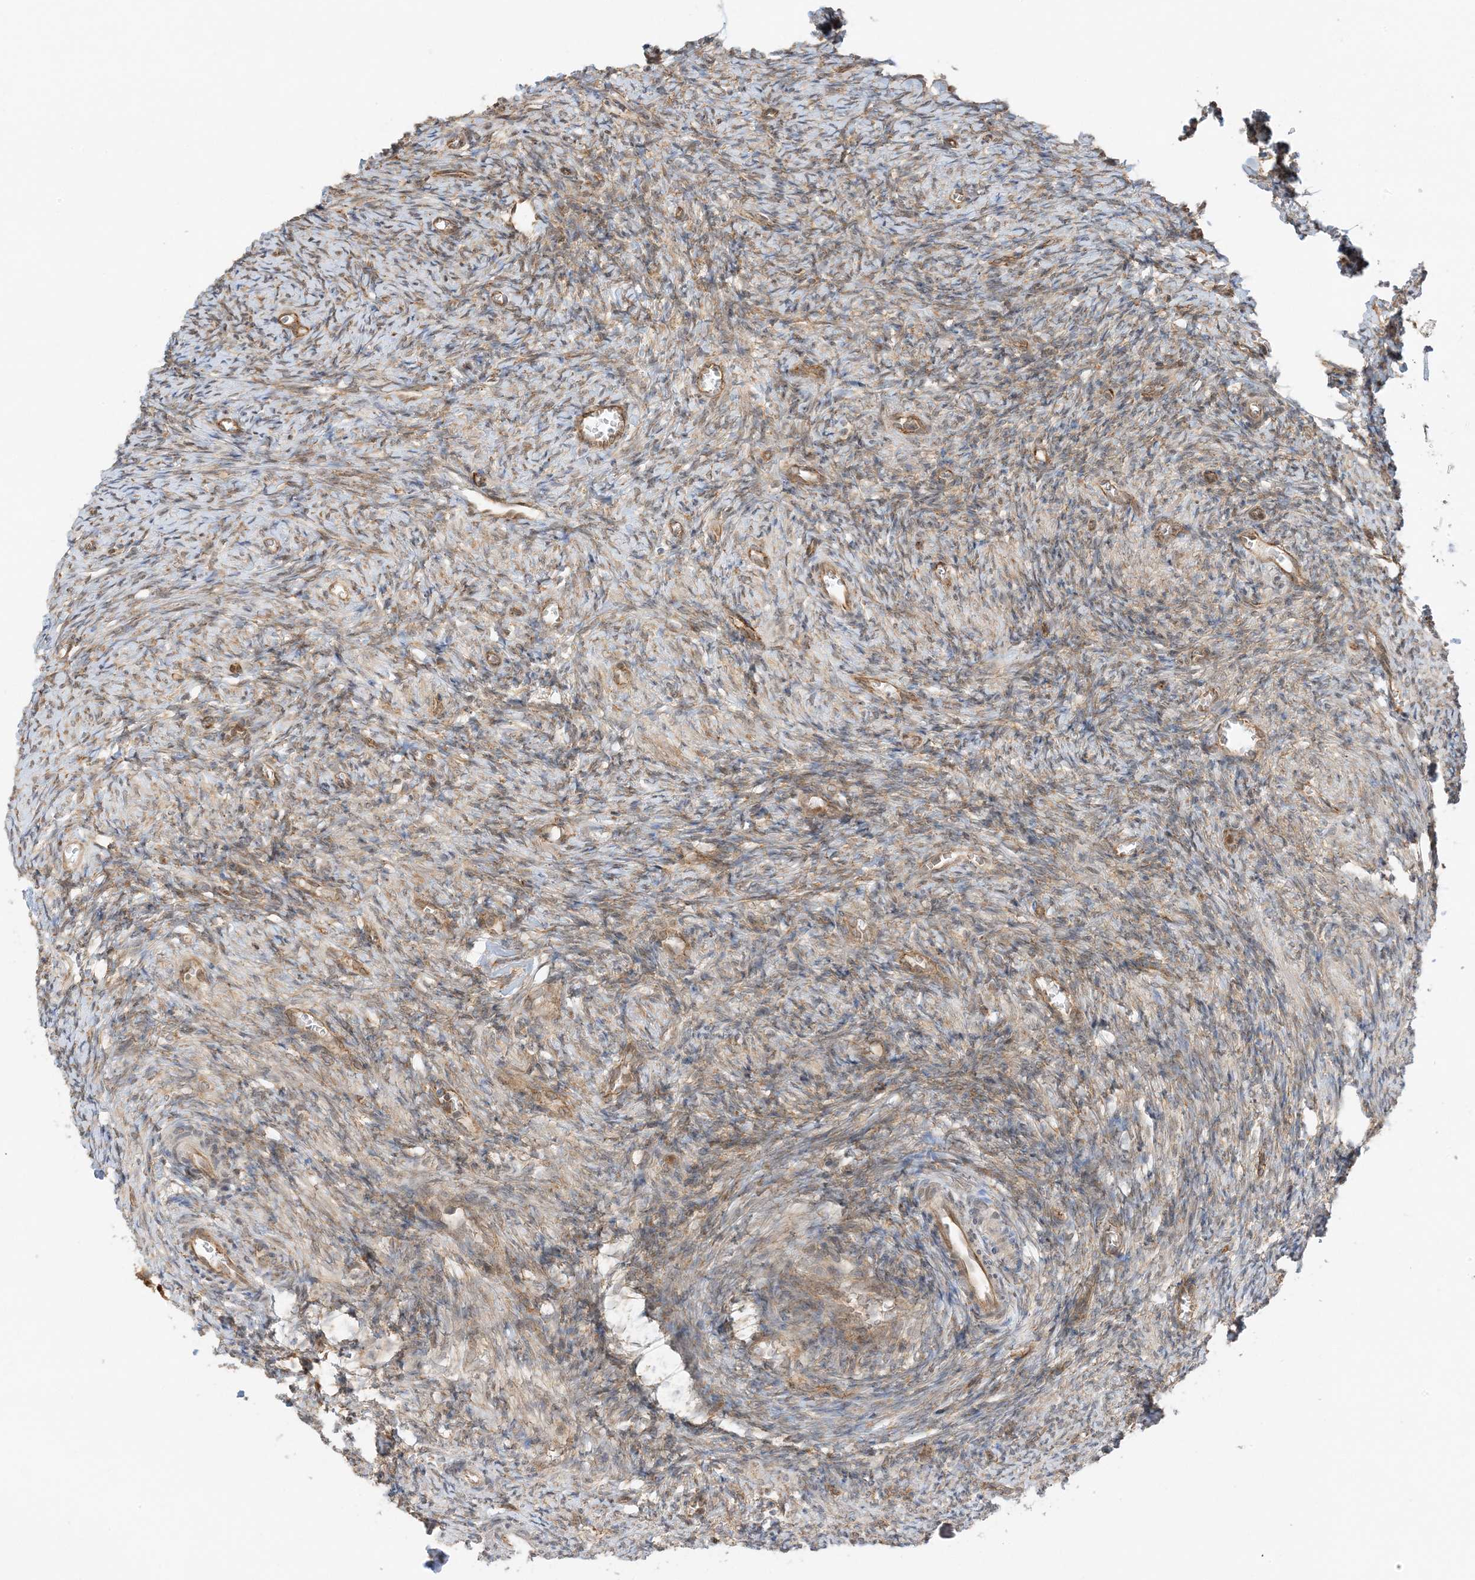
{"staining": {"intensity": "weak", "quantity": ">75%", "location": "cytoplasmic/membranous"}, "tissue": "ovary", "cell_type": "Ovarian stroma cells", "image_type": "normal", "snomed": [{"axis": "morphology", "description": "Normal tissue, NOS"}, {"axis": "topography", "description": "Ovary"}], "caption": "Immunohistochemical staining of normal human ovary shows weak cytoplasmic/membranous protein expression in approximately >75% of ovarian stroma cells.", "gene": "UBAP2L", "patient": {"sex": "female", "age": 27}}